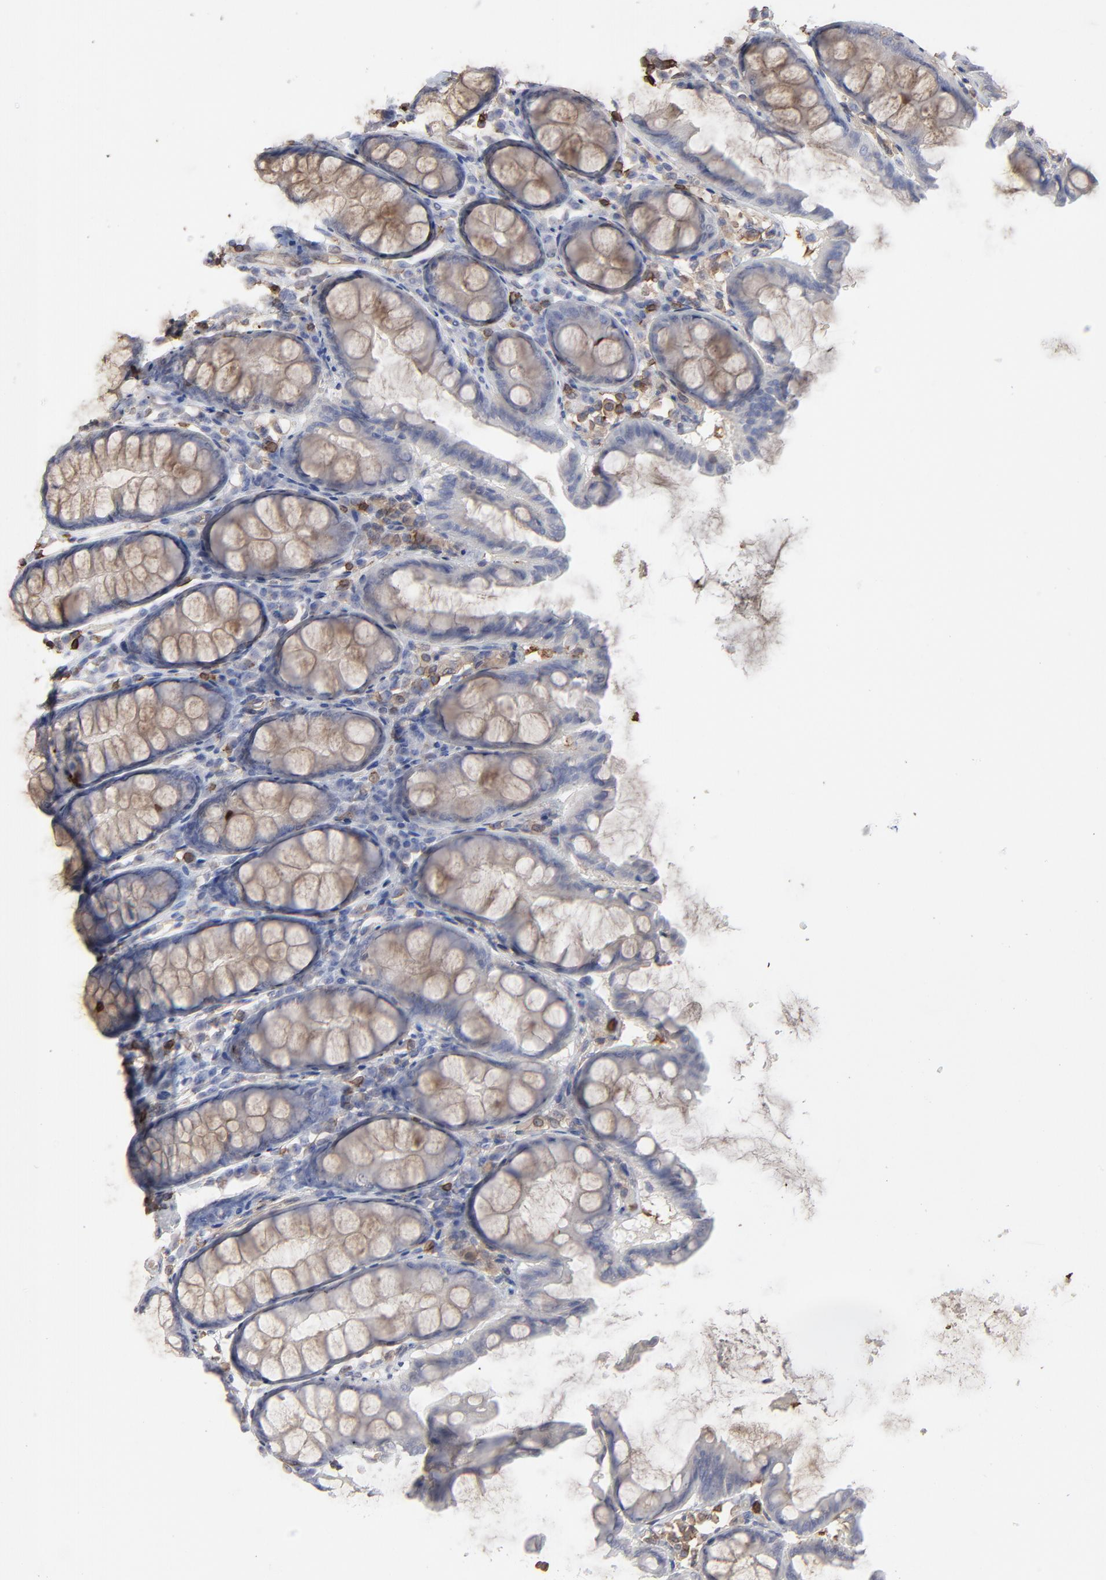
{"staining": {"intensity": "weak", "quantity": ">75%", "location": "cytoplasmic/membranous"}, "tissue": "colon", "cell_type": "Endothelial cells", "image_type": "normal", "snomed": [{"axis": "morphology", "description": "Normal tissue, NOS"}, {"axis": "topography", "description": "Colon"}], "caption": "An immunohistochemistry (IHC) histopathology image of normal tissue is shown. Protein staining in brown labels weak cytoplasmic/membranous positivity in colon within endothelial cells.", "gene": "SLC6A14", "patient": {"sex": "female", "age": 61}}